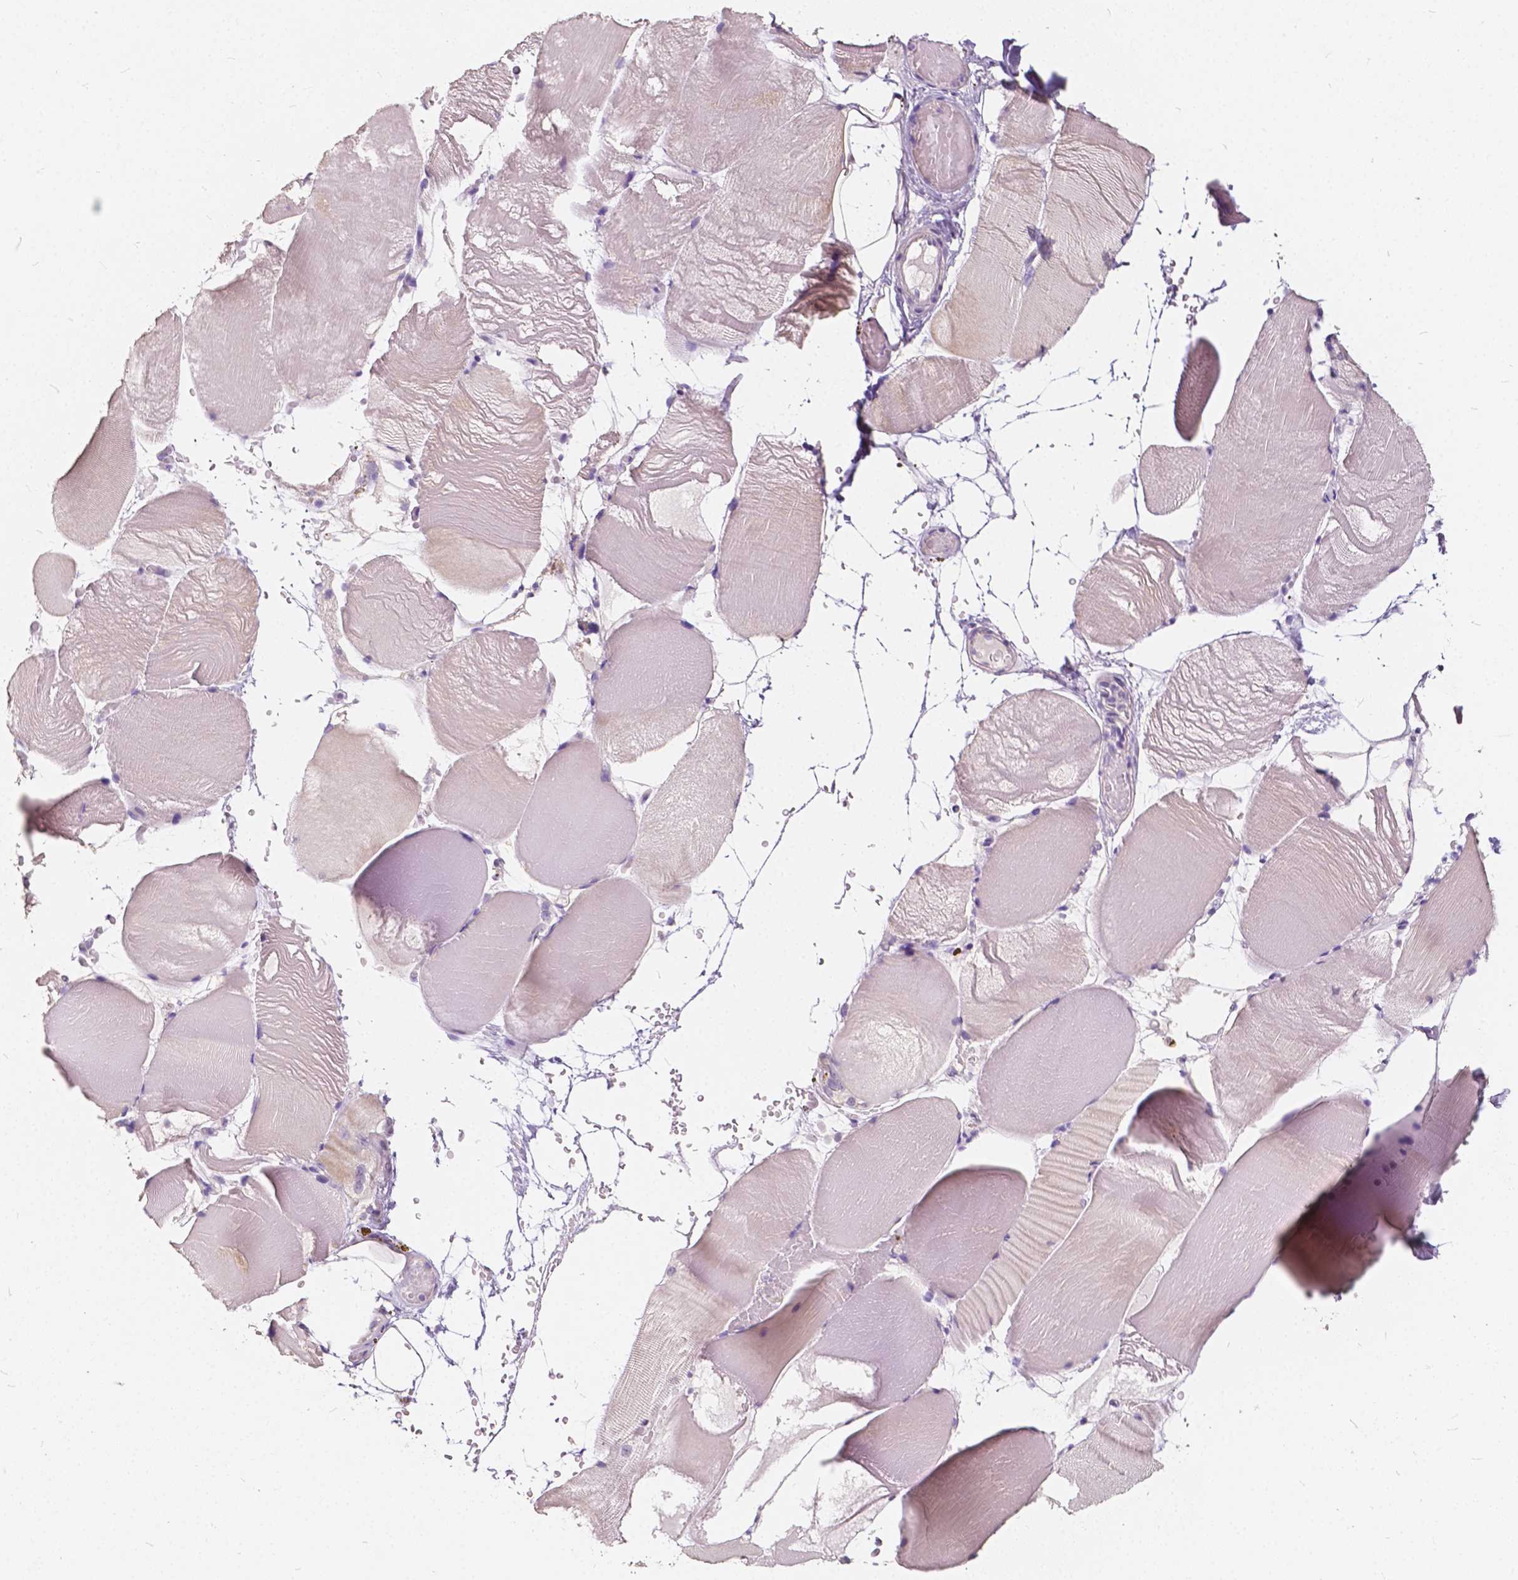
{"staining": {"intensity": "negative", "quantity": "none", "location": "none"}, "tissue": "skeletal muscle", "cell_type": "Myocytes", "image_type": "normal", "snomed": [{"axis": "morphology", "description": "Normal tissue, NOS"}, {"axis": "topography", "description": "Skeletal muscle"}], "caption": "An image of skeletal muscle stained for a protein demonstrates no brown staining in myocytes. (Stains: DAB IHC with hematoxylin counter stain, Microscopy: brightfield microscopy at high magnification).", "gene": "SLC7A8", "patient": {"sex": "female", "age": 37}}